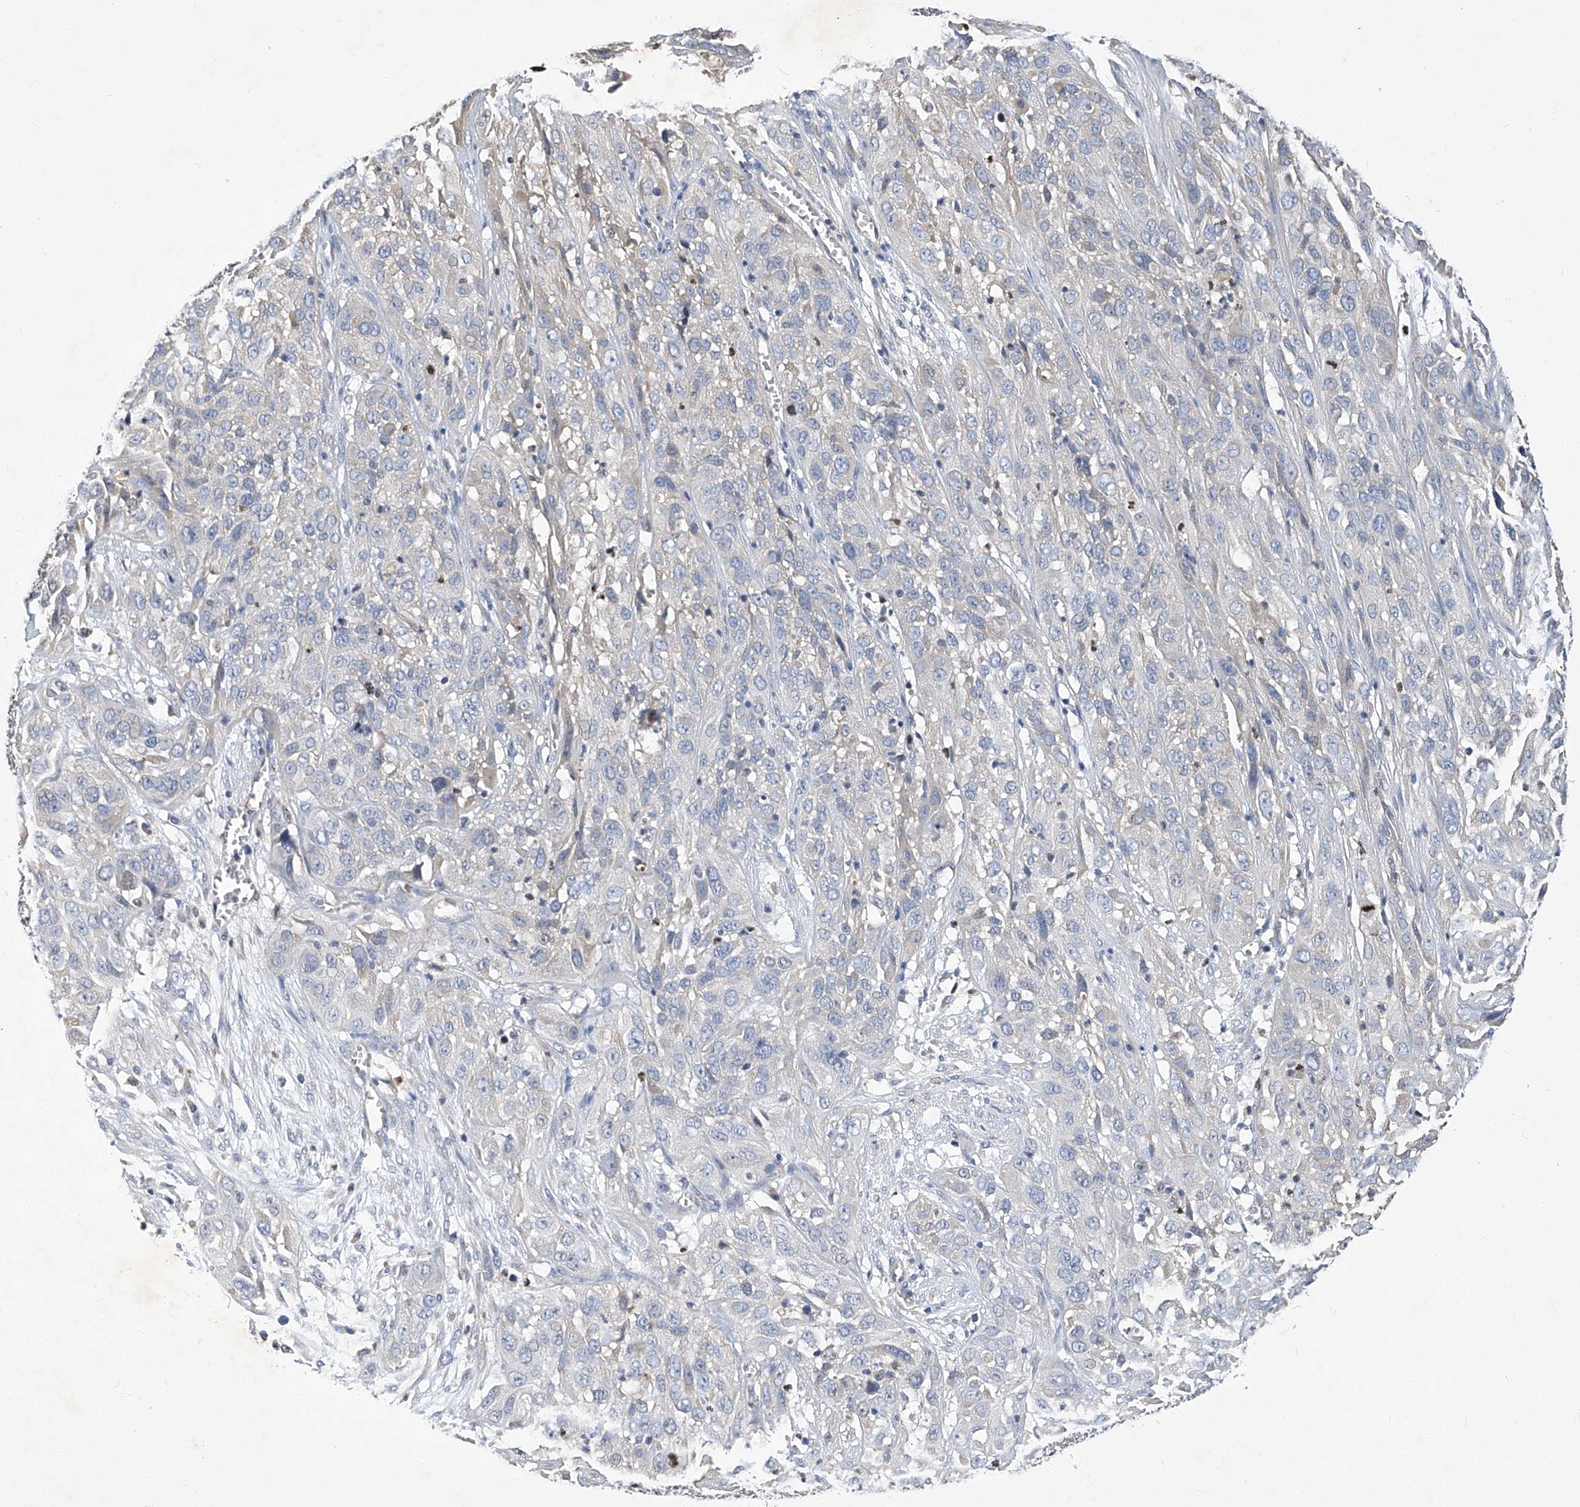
{"staining": {"intensity": "negative", "quantity": "none", "location": "none"}, "tissue": "cervical cancer", "cell_type": "Tumor cells", "image_type": "cancer", "snomed": [{"axis": "morphology", "description": "Squamous cell carcinoma, NOS"}, {"axis": "topography", "description": "Cervix"}], "caption": "Tumor cells show no significant positivity in cervical cancer.", "gene": "TGFBR1", "patient": {"sex": "female", "age": 32}}